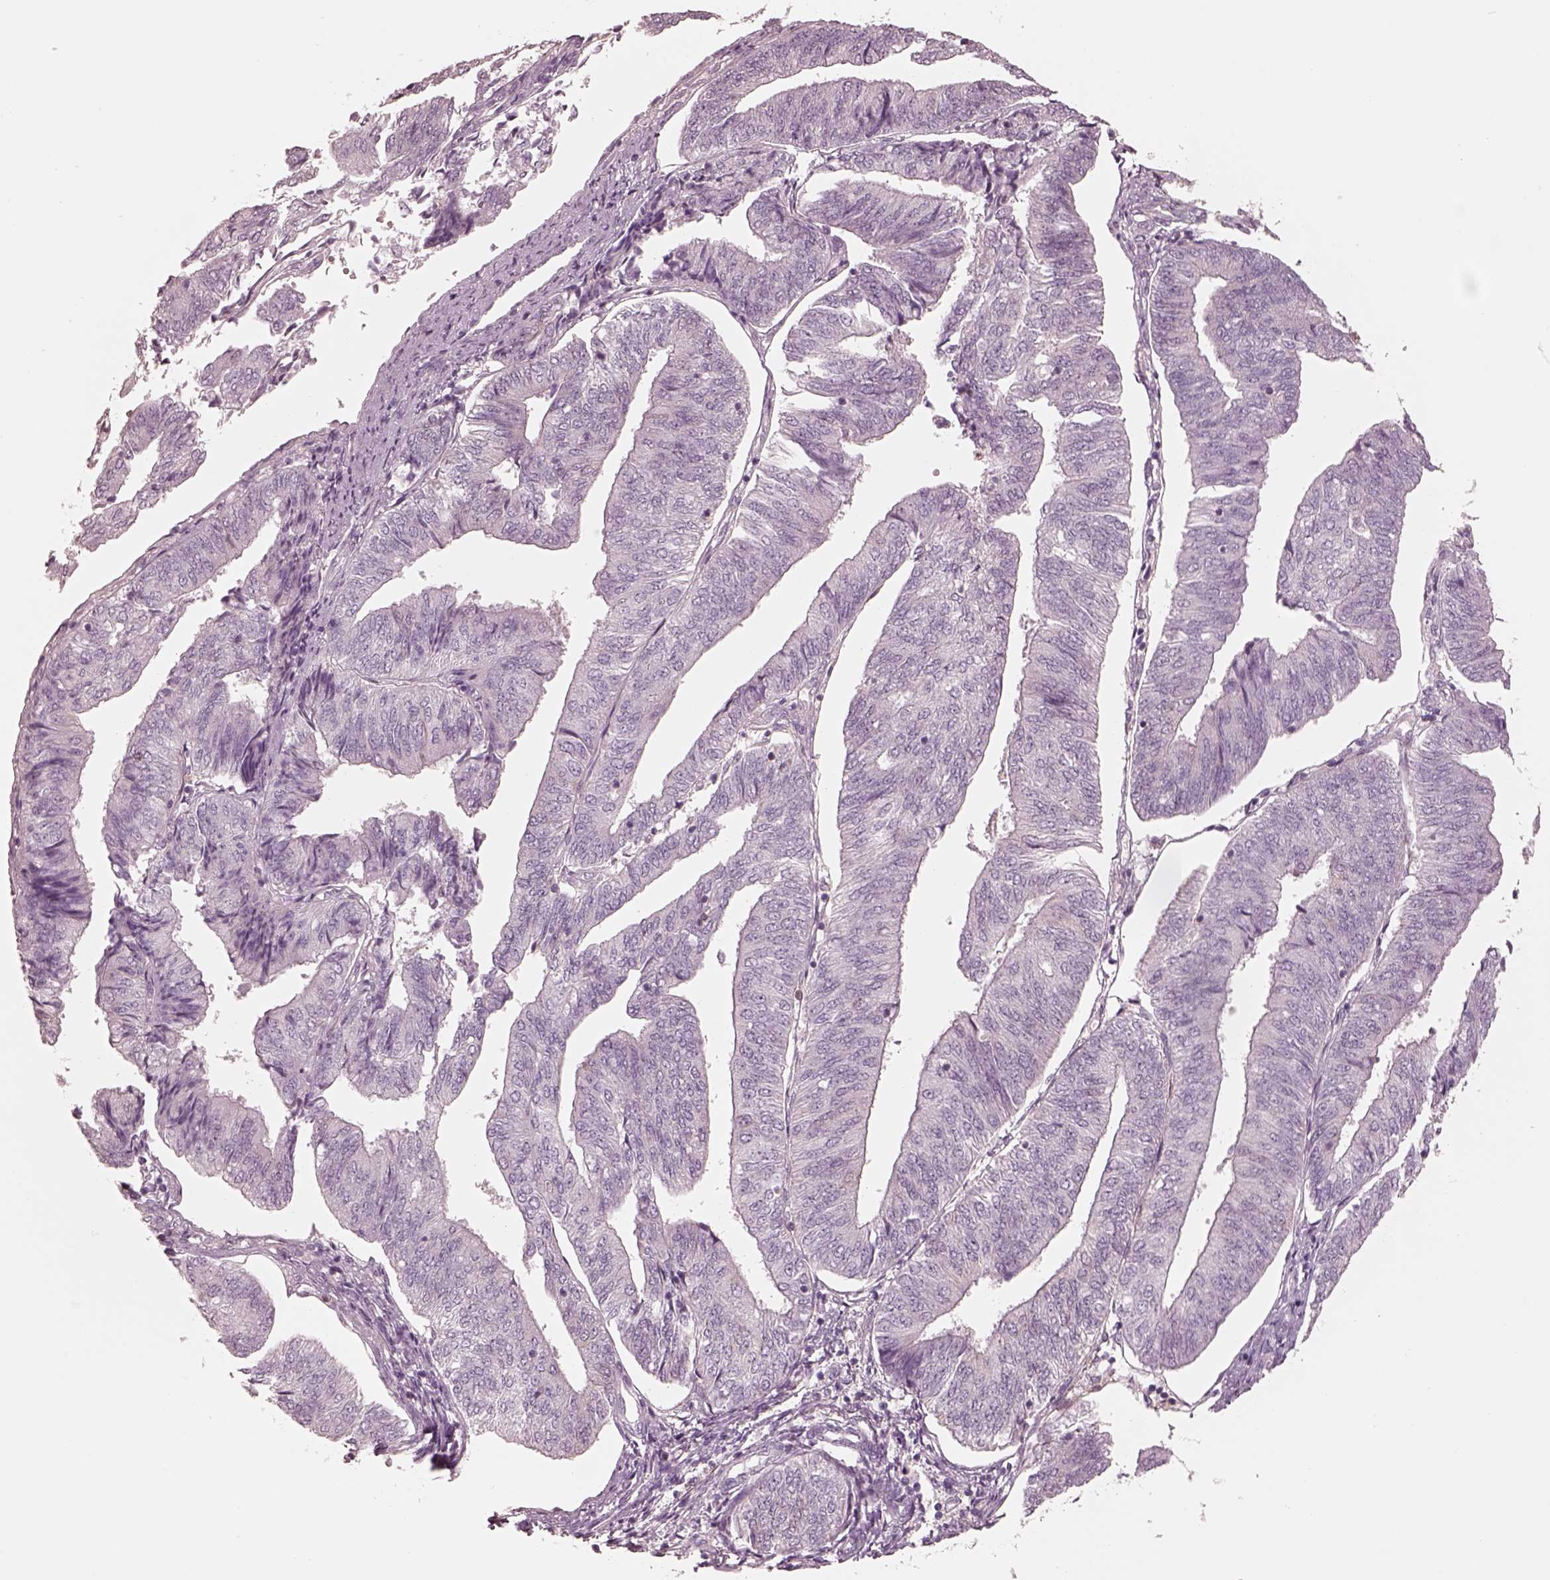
{"staining": {"intensity": "negative", "quantity": "none", "location": "none"}, "tissue": "endometrial cancer", "cell_type": "Tumor cells", "image_type": "cancer", "snomed": [{"axis": "morphology", "description": "Adenocarcinoma, NOS"}, {"axis": "topography", "description": "Endometrium"}], "caption": "A micrograph of human endometrial cancer (adenocarcinoma) is negative for staining in tumor cells. (IHC, brightfield microscopy, high magnification).", "gene": "GPRIN1", "patient": {"sex": "female", "age": 58}}